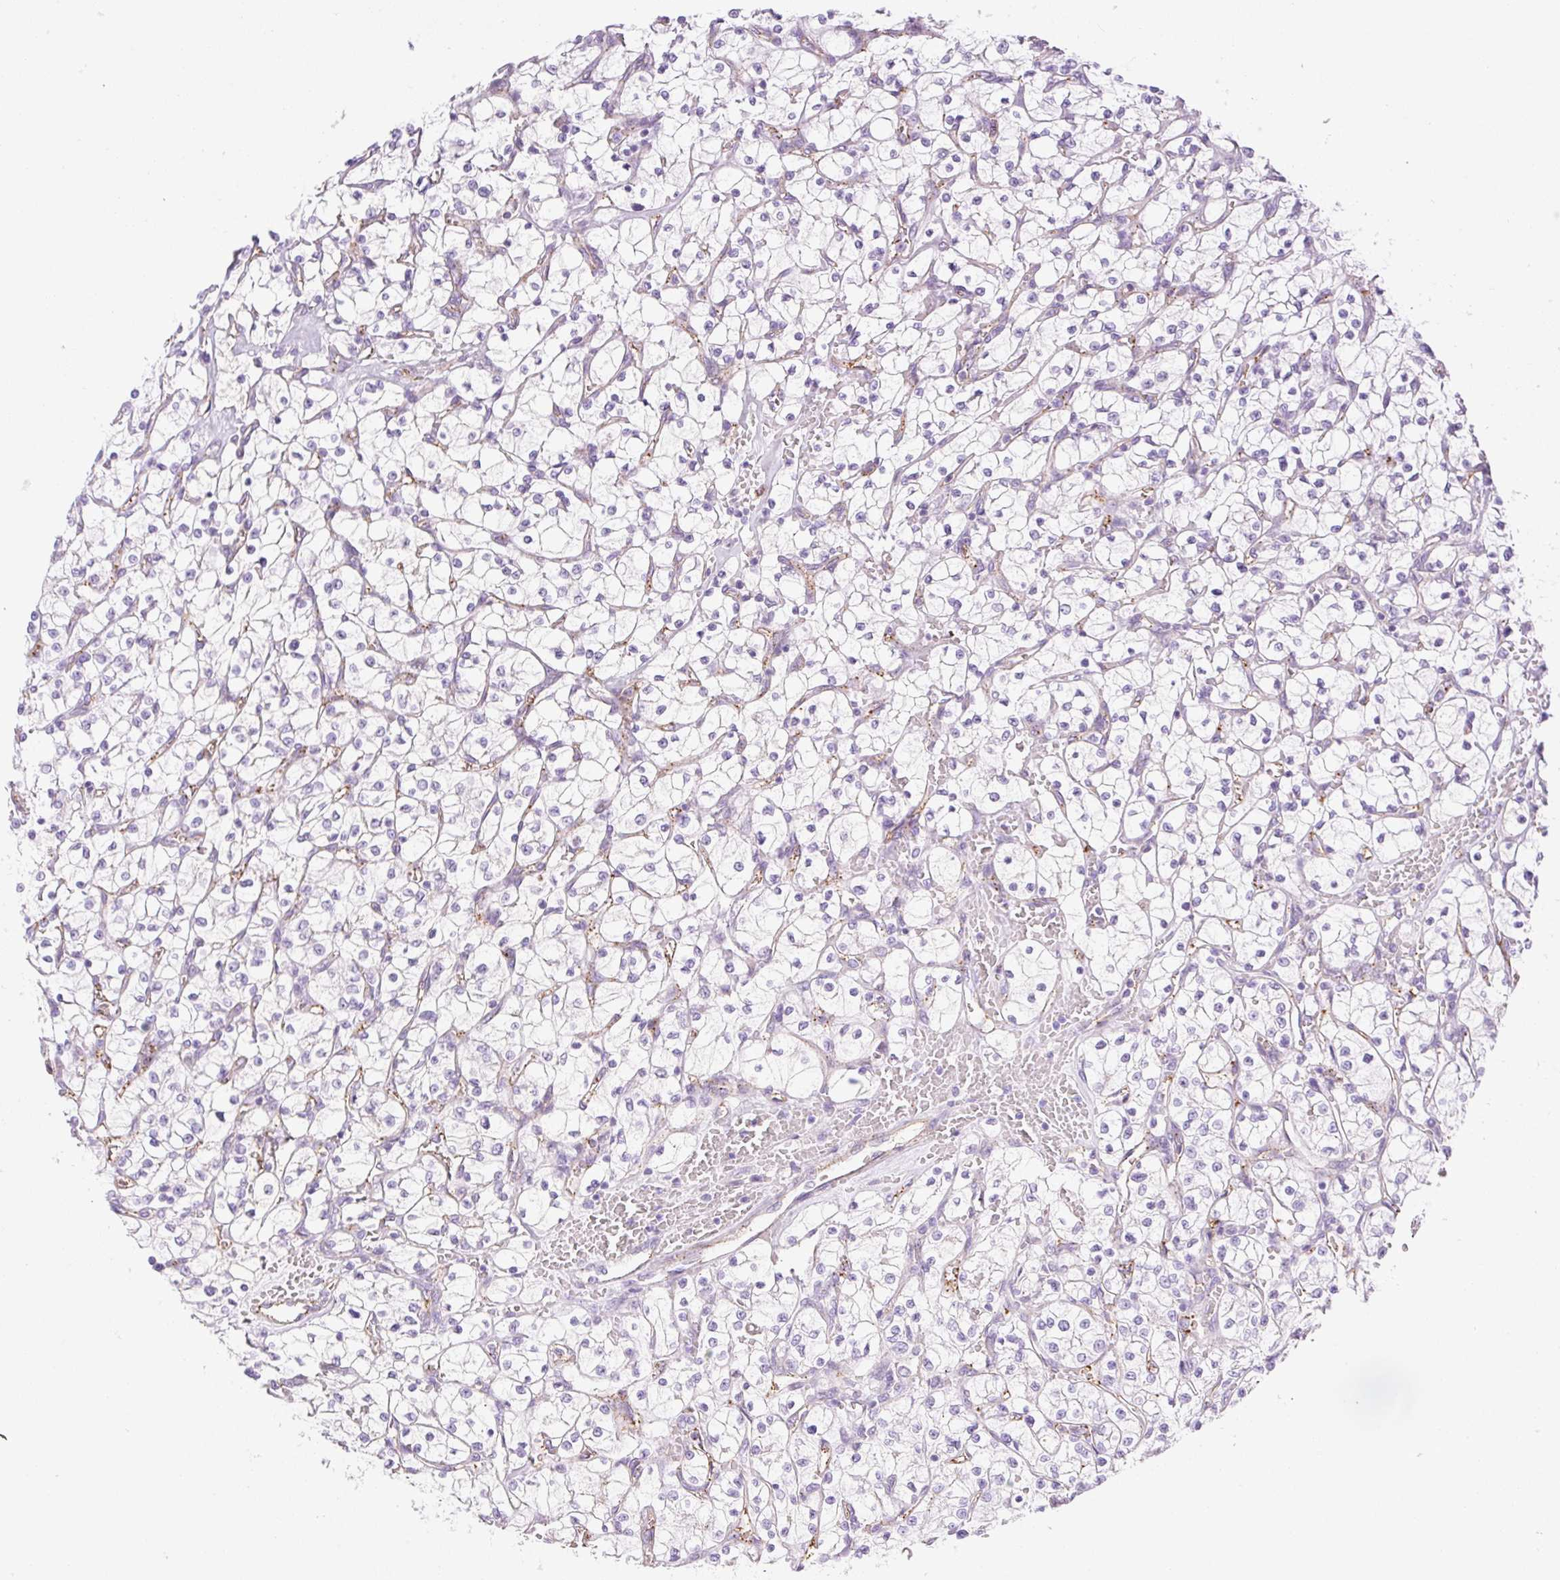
{"staining": {"intensity": "negative", "quantity": "none", "location": "none"}, "tissue": "renal cancer", "cell_type": "Tumor cells", "image_type": "cancer", "snomed": [{"axis": "morphology", "description": "Adenocarcinoma, NOS"}, {"axis": "topography", "description": "Kidney"}], "caption": "Renal cancer (adenocarcinoma) was stained to show a protein in brown. There is no significant positivity in tumor cells. Nuclei are stained in blue.", "gene": "EHD3", "patient": {"sex": "female", "age": 64}}